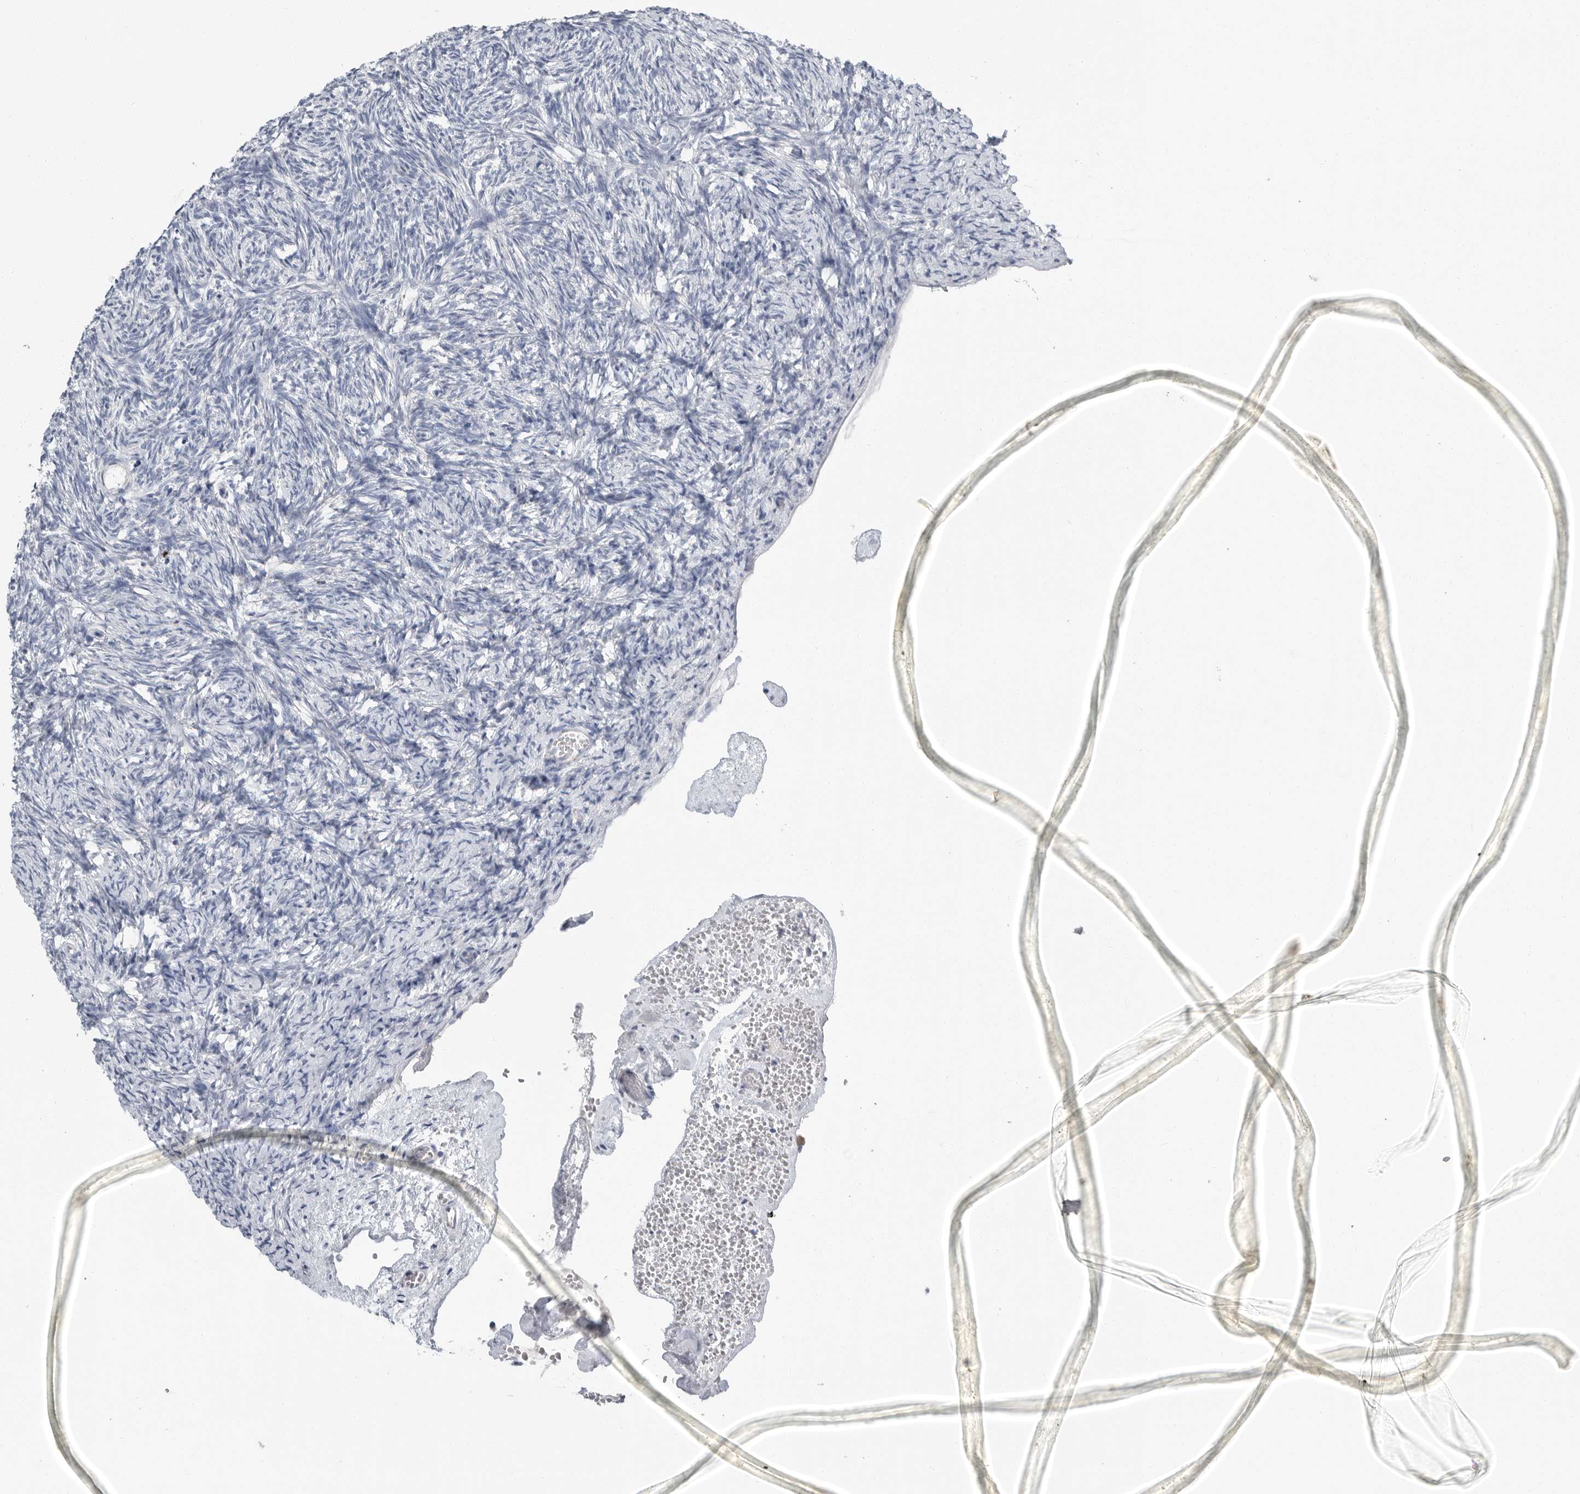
{"staining": {"intensity": "negative", "quantity": "none", "location": "none"}, "tissue": "ovary", "cell_type": "Ovarian stroma cells", "image_type": "normal", "snomed": [{"axis": "morphology", "description": "Normal tissue, NOS"}, {"axis": "topography", "description": "Ovary"}], "caption": "Human ovary stained for a protein using IHC shows no staining in ovarian stroma cells.", "gene": "PLN", "patient": {"sex": "female", "age": 34}}